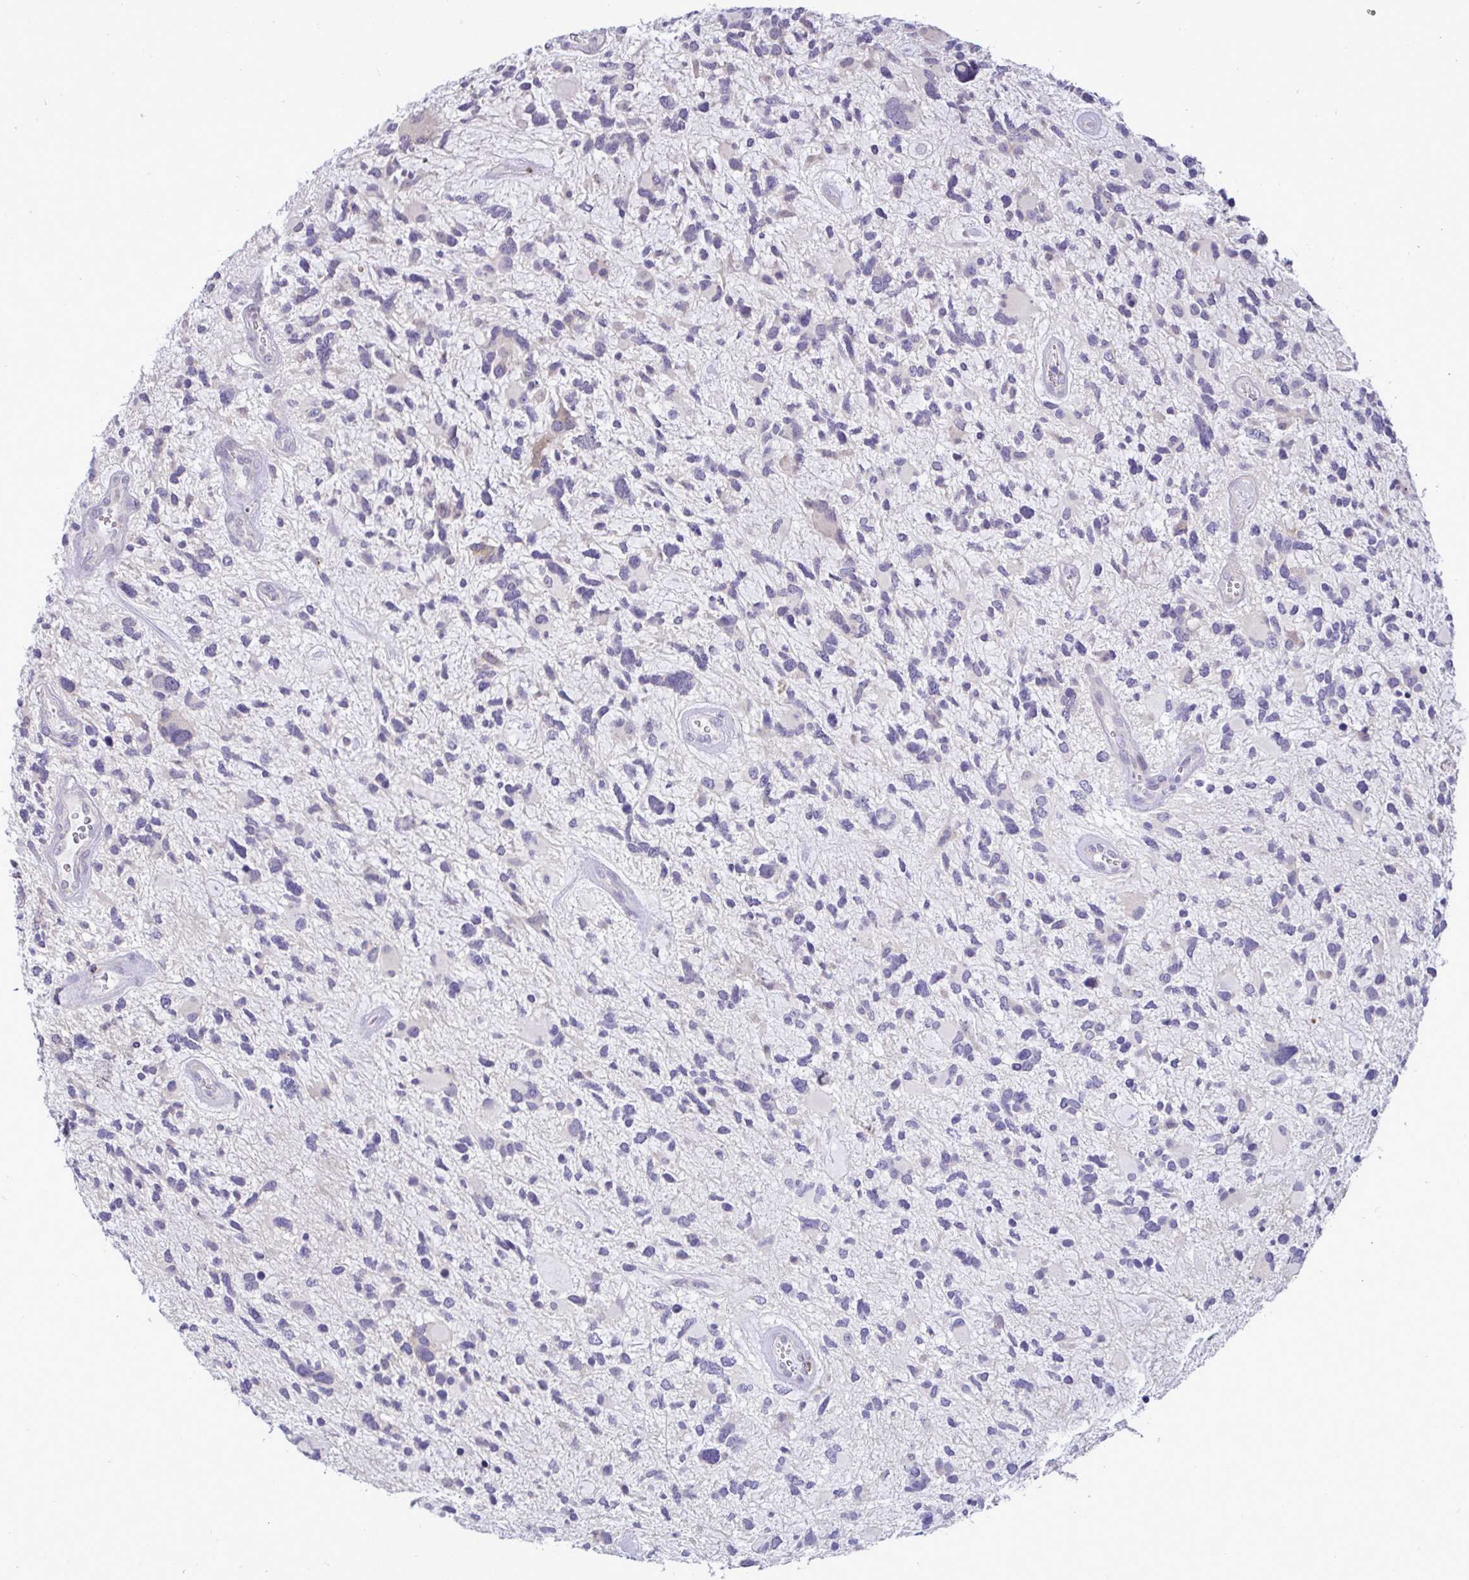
{"staining": {"intensity": "negative", "quantity": "none", "location": "none"}, "tissue": "glioma", "cell_type": "Tumor cells", "image_type": "cancer", "snomed": [{"axis": "morphology", "description": "Glioma, malignant, High grade"}, {"axis": "topography", "description": "Brain"}], "caption": "This histopathology image is of malignant glioma (high-grade) stained with IHC to label a protein in brown with the nuclei are counter-stained blue. There is no staining in tumor cells.", "gene": "TMEM41A", "patient": {"sex": "female", "age": 11}}